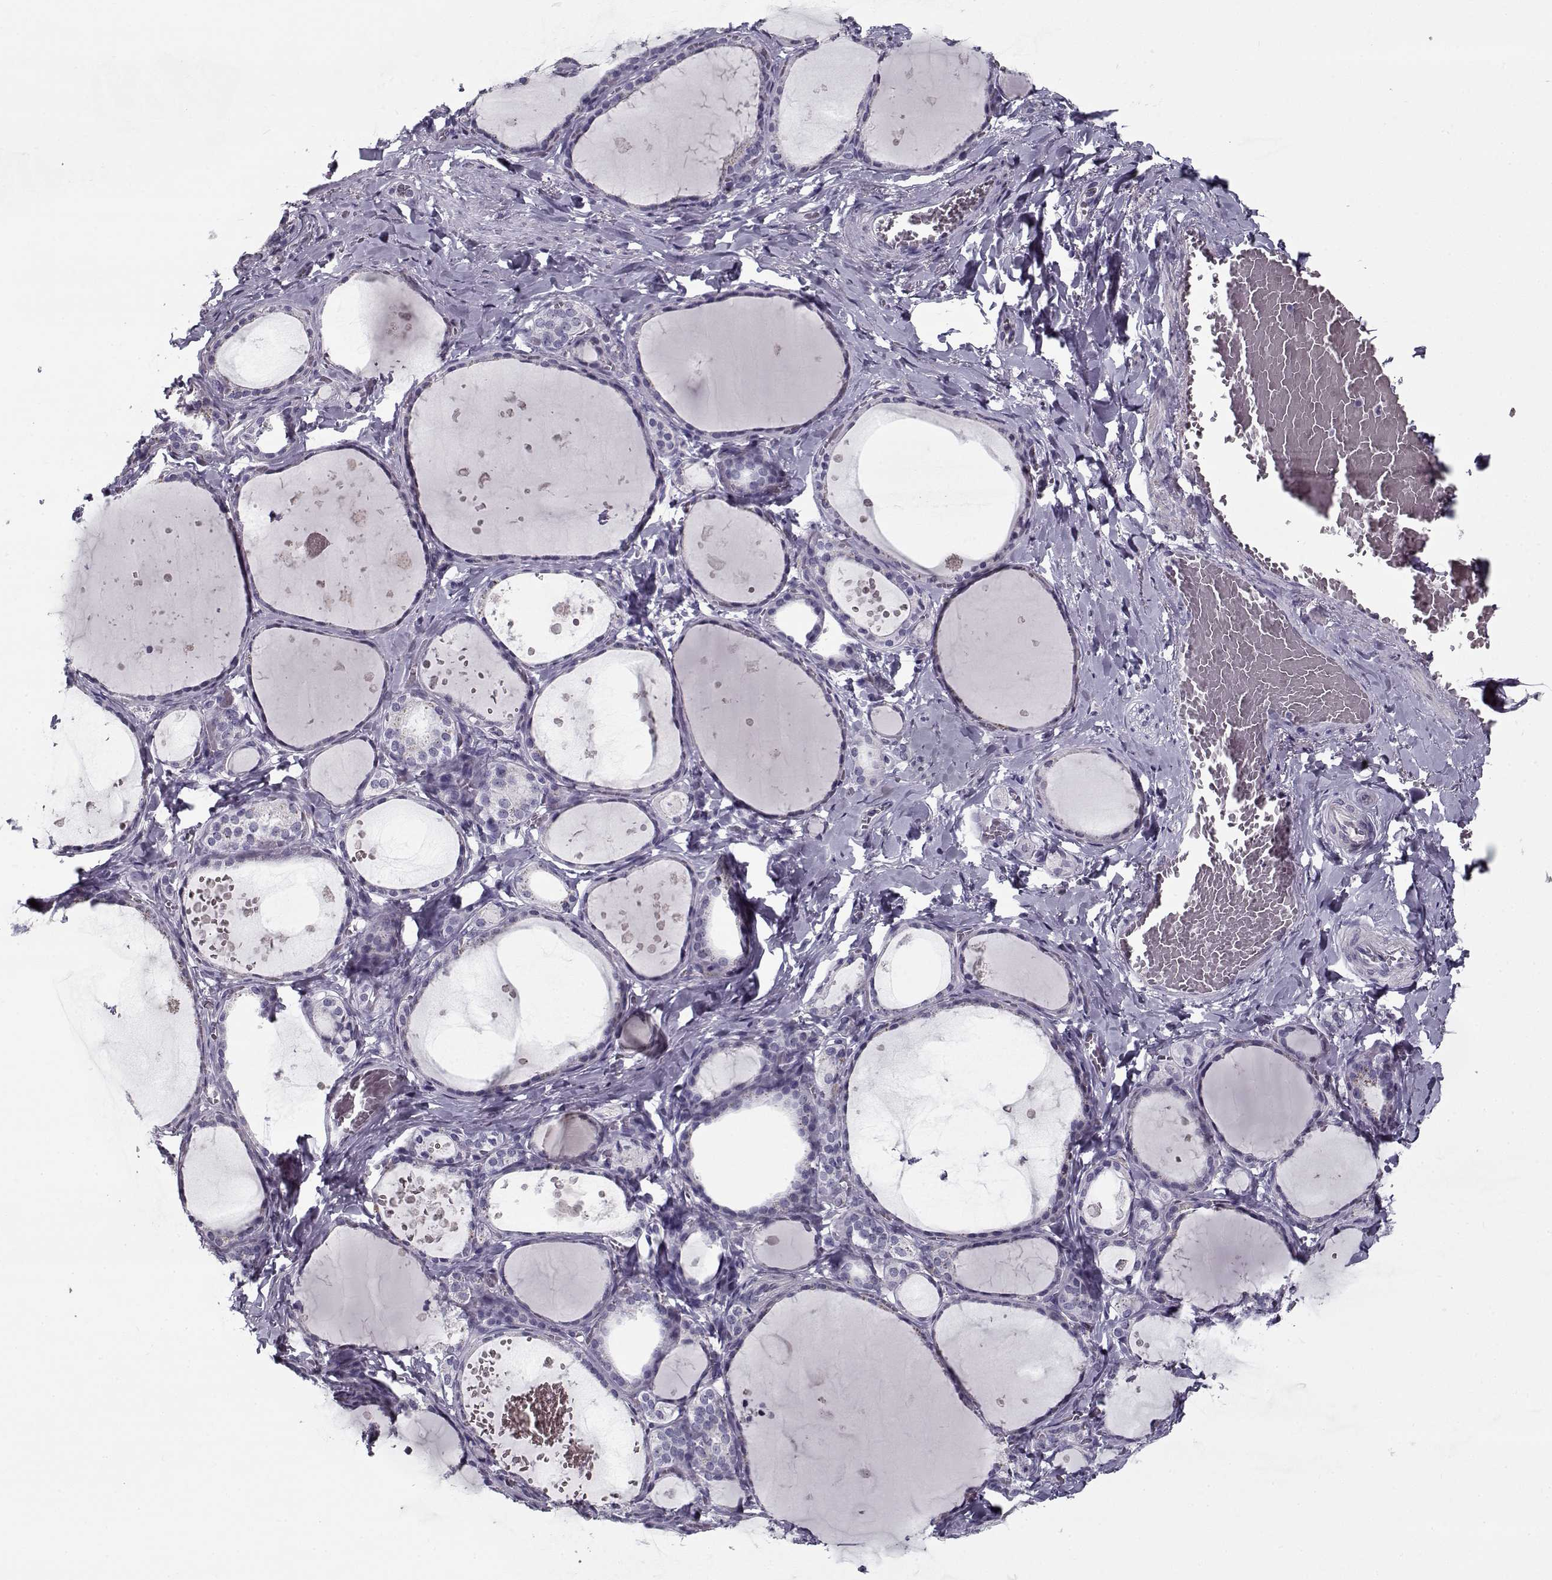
{"staining": {"intensity": "negative", "quantity": "none", "location": "none"}, "tissue": "thyroid gland", "cell_type": "Glandular cells", "image_type": "normal", "snomed": [{"axis": "morphology", "description": "Normal tissue, NOS"}, {"axis": "topography", "description": "Thyroid gland"}], "caption": "High magnification brightfield microscopy of unremarkable thyroid gland stained with DAB (brown) and counterstained with hematoxylin (blue): glandular cells show no significant positivity.", "gene": "RNF32", "patient": {"sex": "female", "age": 56}}